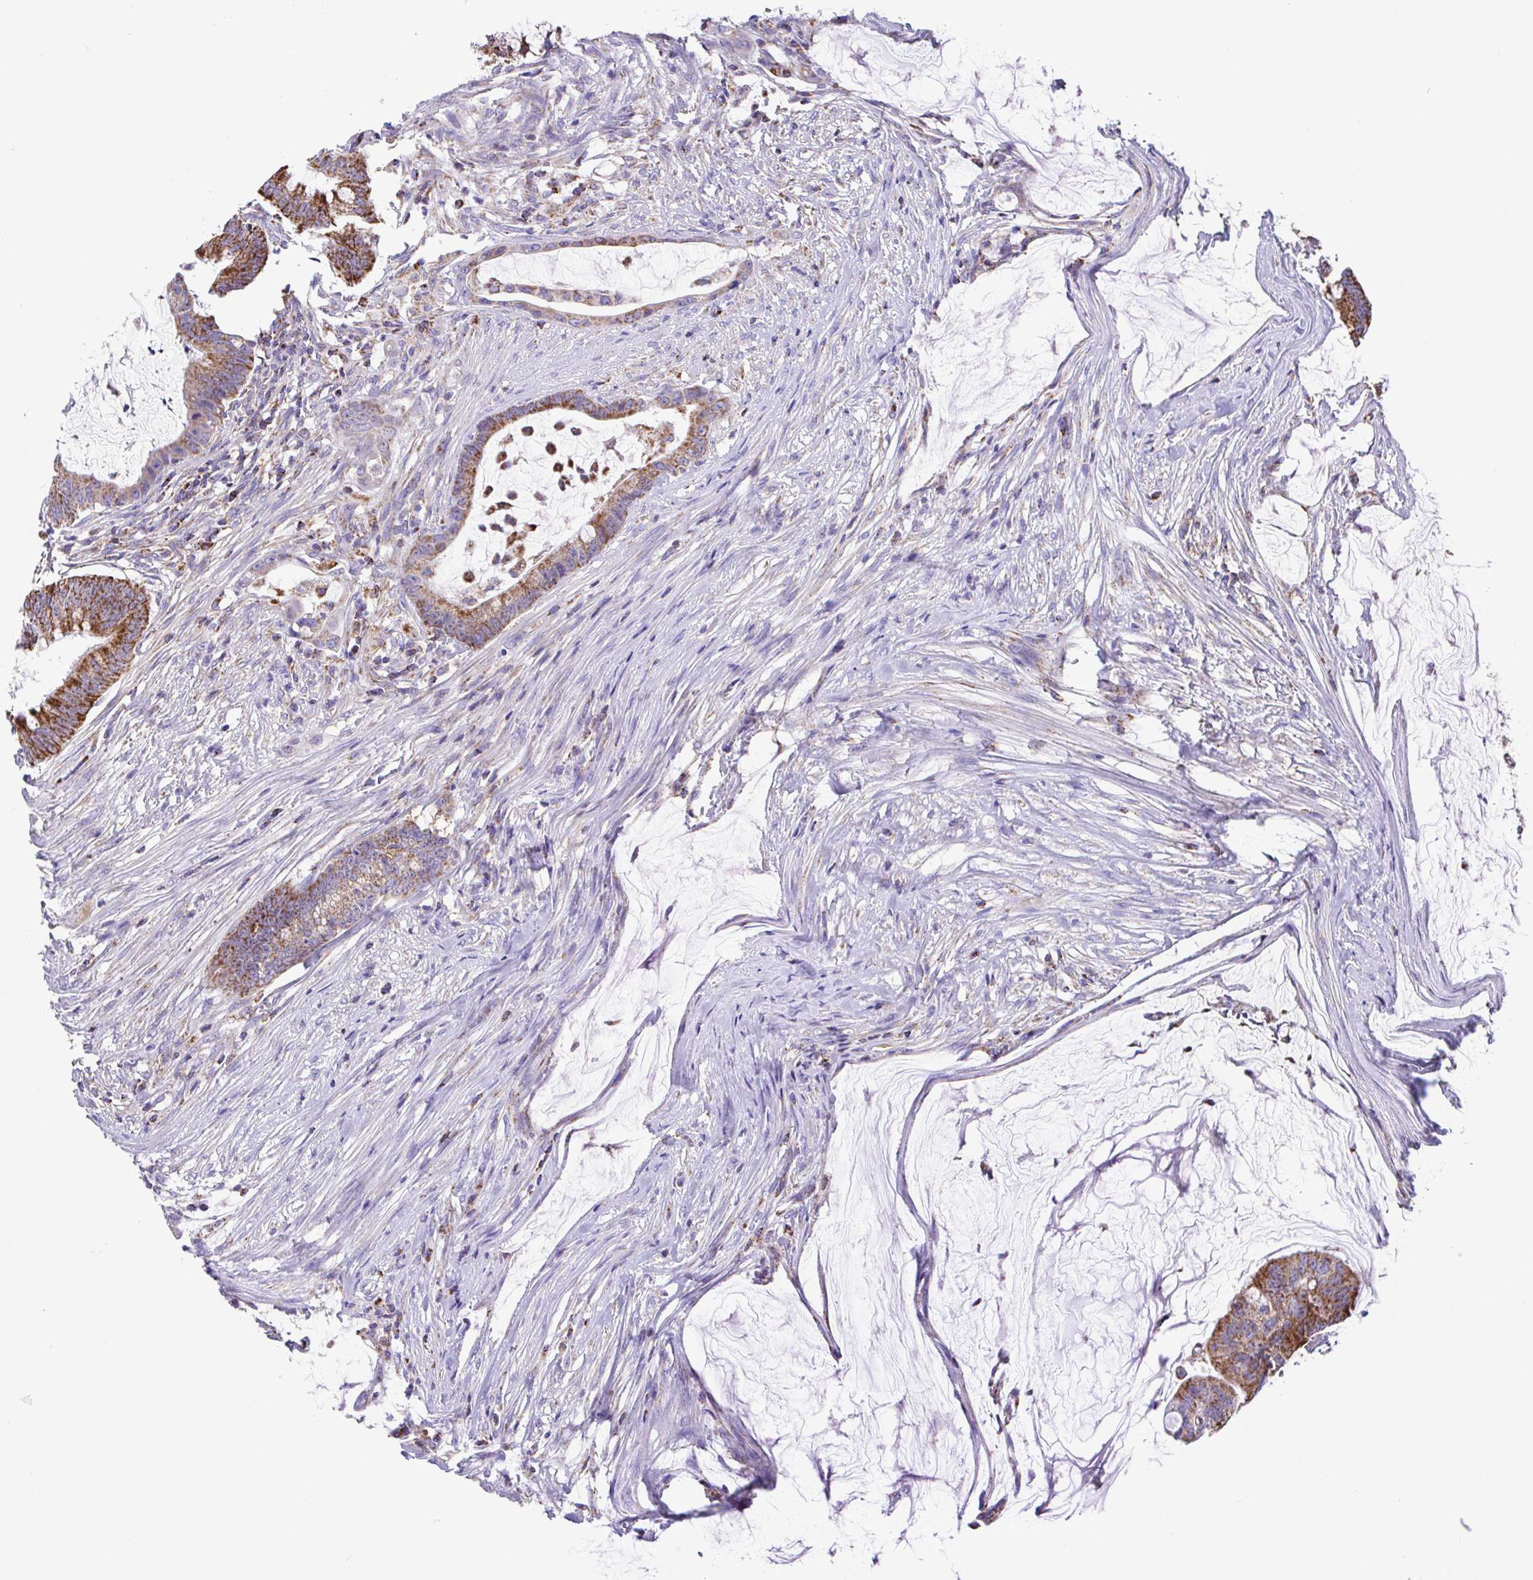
{"staining": {"intensity": "strong", "quantity": ">75%", "location": "cytoplasmic/membranous"}, "tissue": "colorectal cancer", "cell_type": "Tumor cells", "image_type": "cancer", "snomed": [{"axis": "morphology", "description": "Adenocarcinoma, NOS"}, {"axis": "topography", "description": "Colon"}], "caption": "Protein analysis of colorectal adenocarcinoma tissue reveals strong cytoplasmic/membranous positivity in approximately >75% of tumor cells.", "gene": "PCMTD2", "patient": {"sex": "male", "age": 62}}